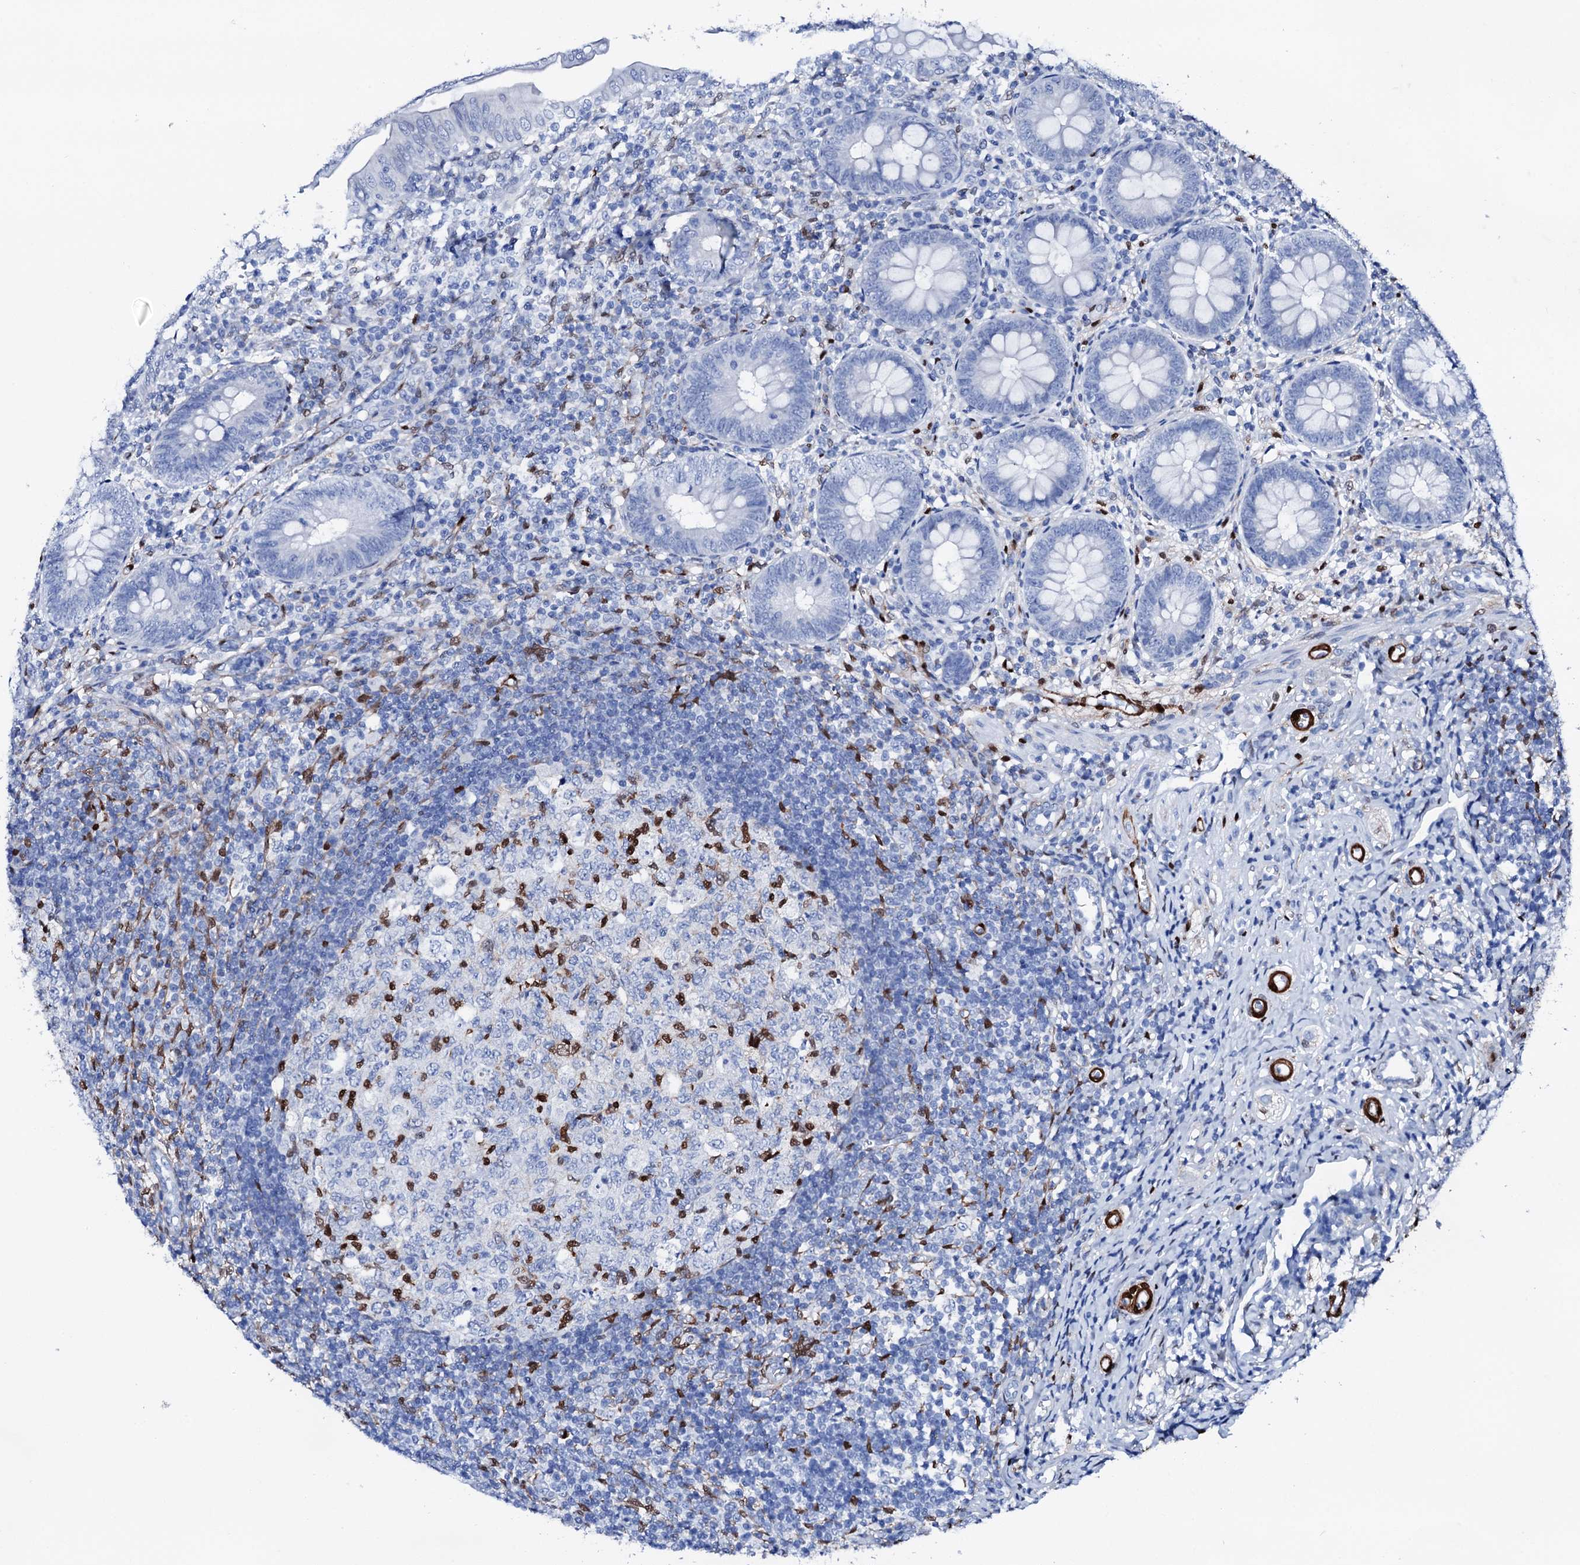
{"staining": {"intensity": "negative", "quantity": "none", "location": "none"}, "tissue": "appendix", "cell_type": "Glandular cells", "image_type": "normal", "snomed": [{"axis": "morphology", "description": "Normal tissue, NOS"}, {"axis": "topography", "description": "Appendix"}], "caption": "The IHC histopathology image has no significant positivity in glandular cells of appendix.", "gene": "NRIP2", "patient": {"sex": "male", "age": 14}}